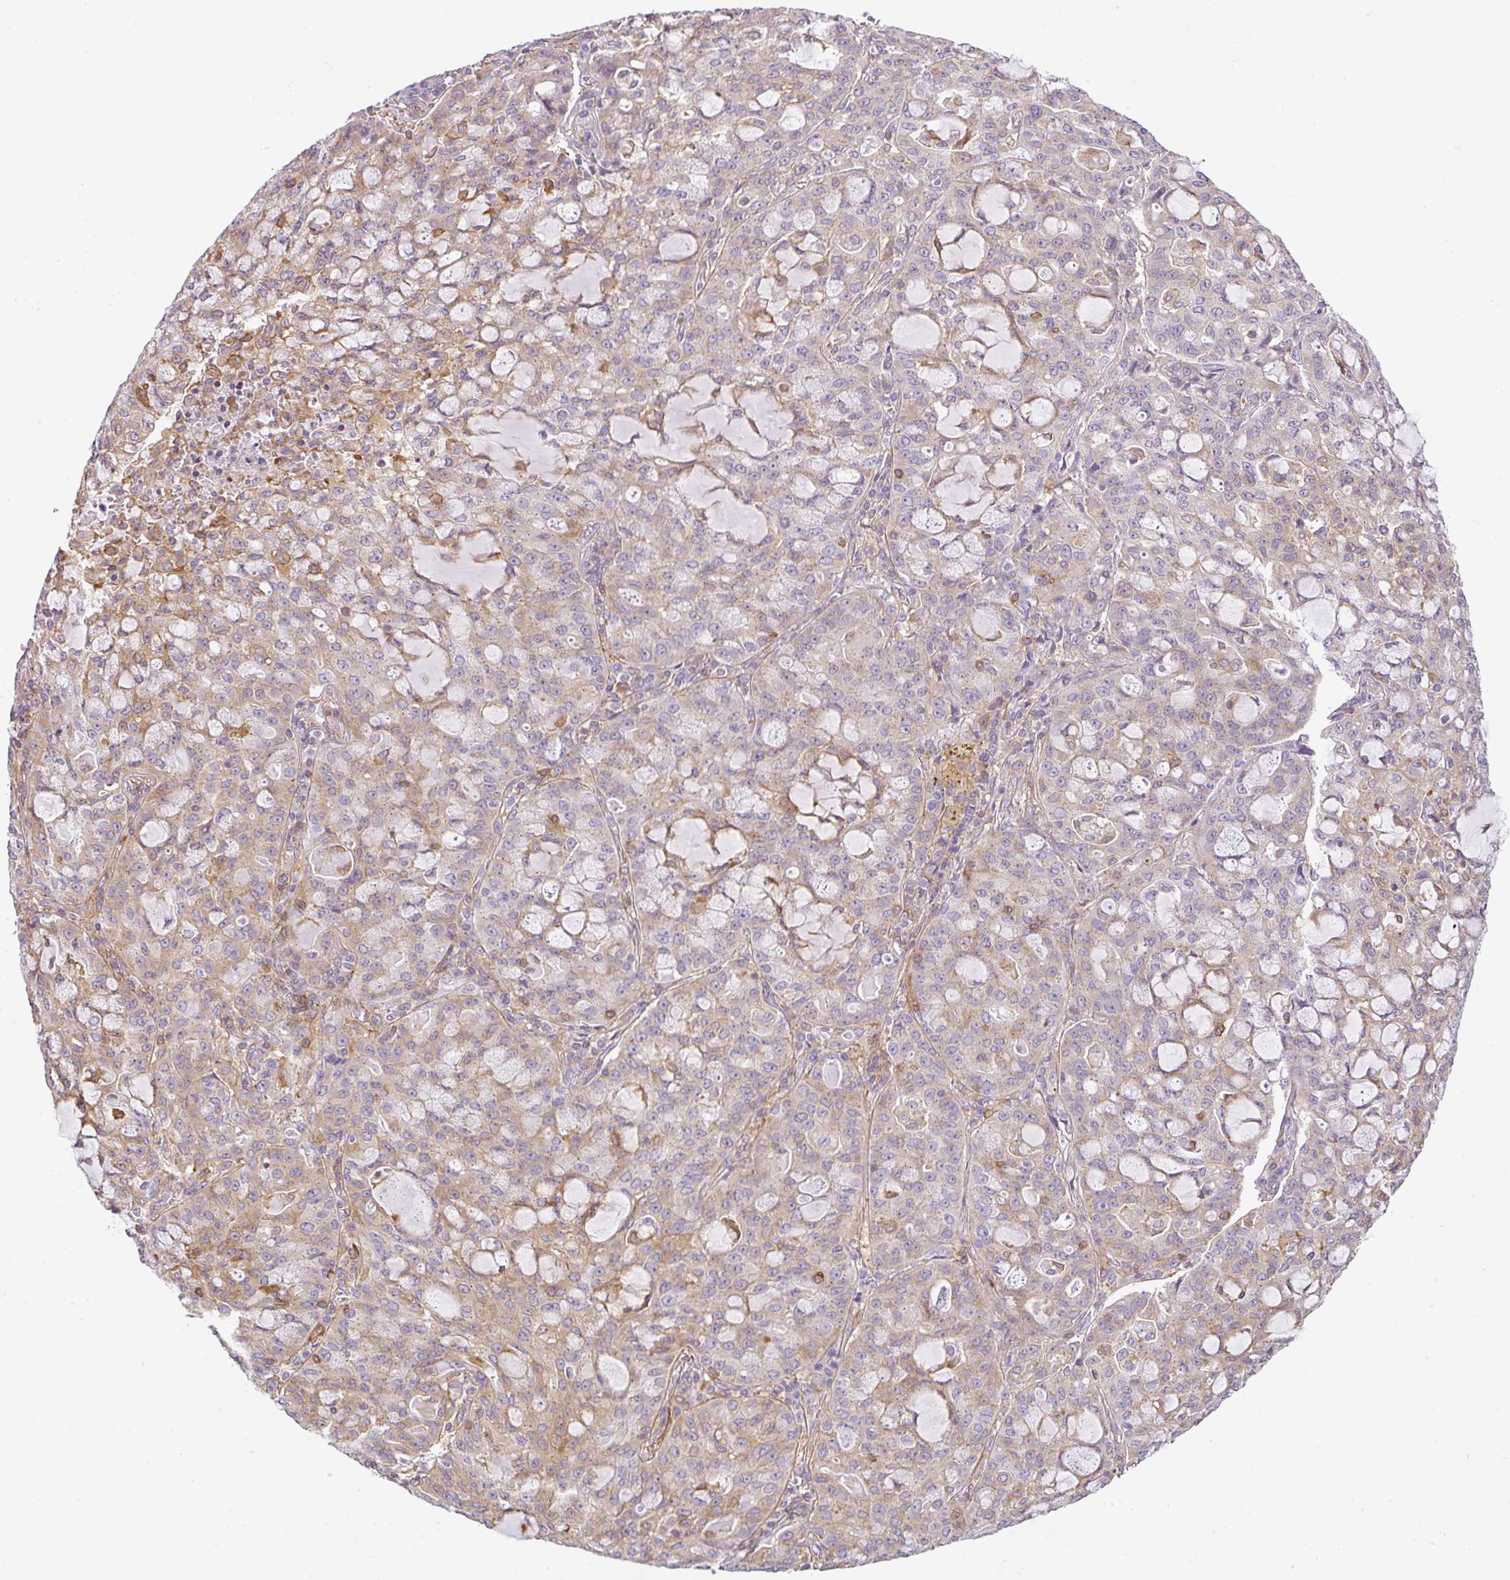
{"staining": {"intensity": "moderate", "quantity": "25%-75%", "location": "cytoplasmic/membranous"}, "tissue": "lung cancer", "cell_type": "Tumor cells", "image_type": "cancer", "snomed": [{"axis": "morphology", "description": "Adenocarcinoma, NOS"}, {"axis": "topography", "description": "Lung"}], "caption": "Immunohistochemistry (IHC) (DAB) staining of lung adenocarcinoma demonstrates moderate cytoplasmic/membranous protein positivity in approximately 25%-75% of tumor cells.", "gene": "SULF1", "patient": {"sex": "female", "age": 44}}